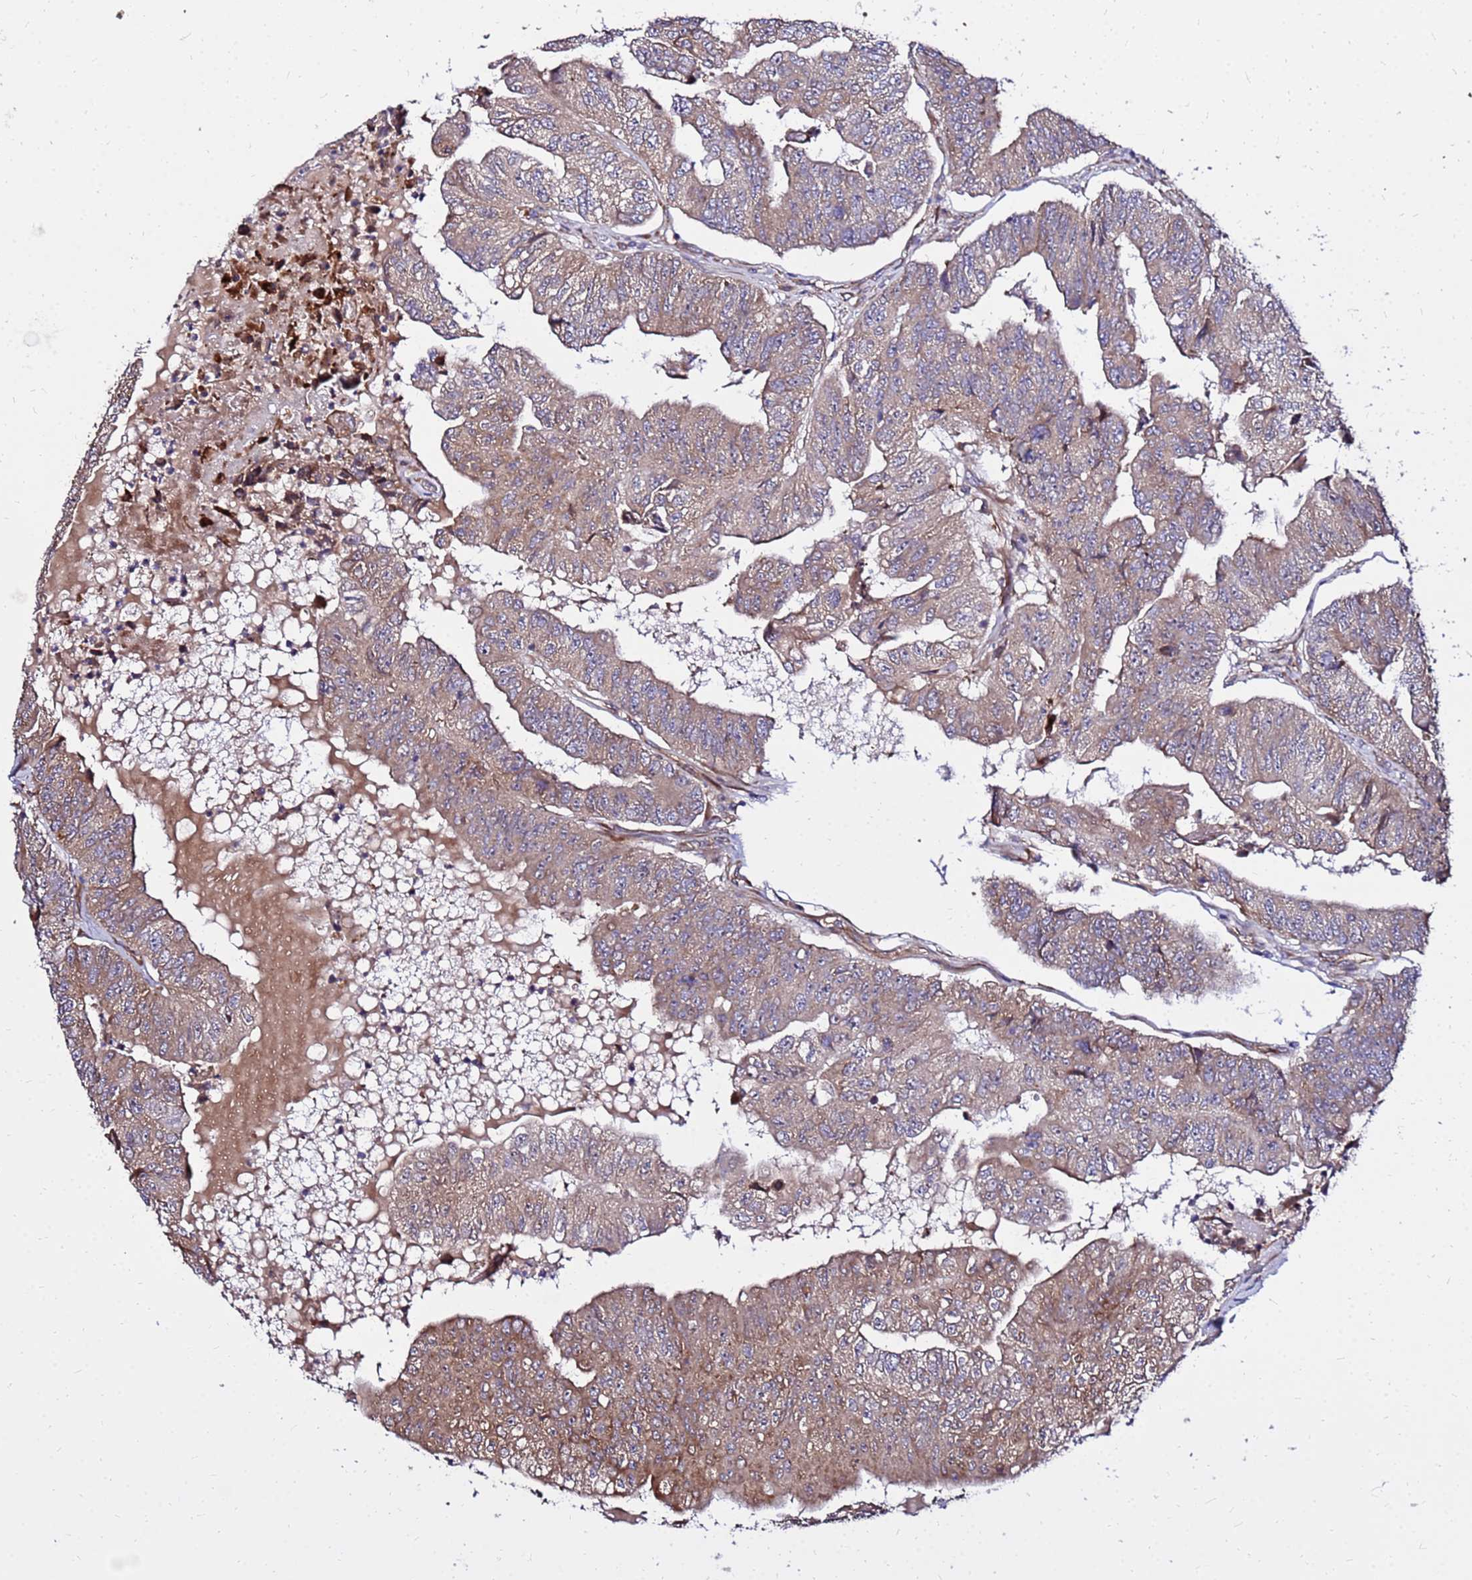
{"staining": {"intensity": "moderate", "quantity": ">75%", "location": "cytoplasmic/membranous"}, "tissue": "colorectal cancer", "cell_type": "Tumor cells", "image_type": "cancer", "snomed": [{"axis": "morphology", "description": "Adenocarcinoma, NOS"}, {"axis": "topography", "description": "Colon"}], "caption": "Human colorectal cancer stained with a brown dye reveals moderate cytoplasmic/membranous positive expression in about >75% of tumor cells.", "gene": "WWC2", "patient": {"sex": "female", "age": 67}}